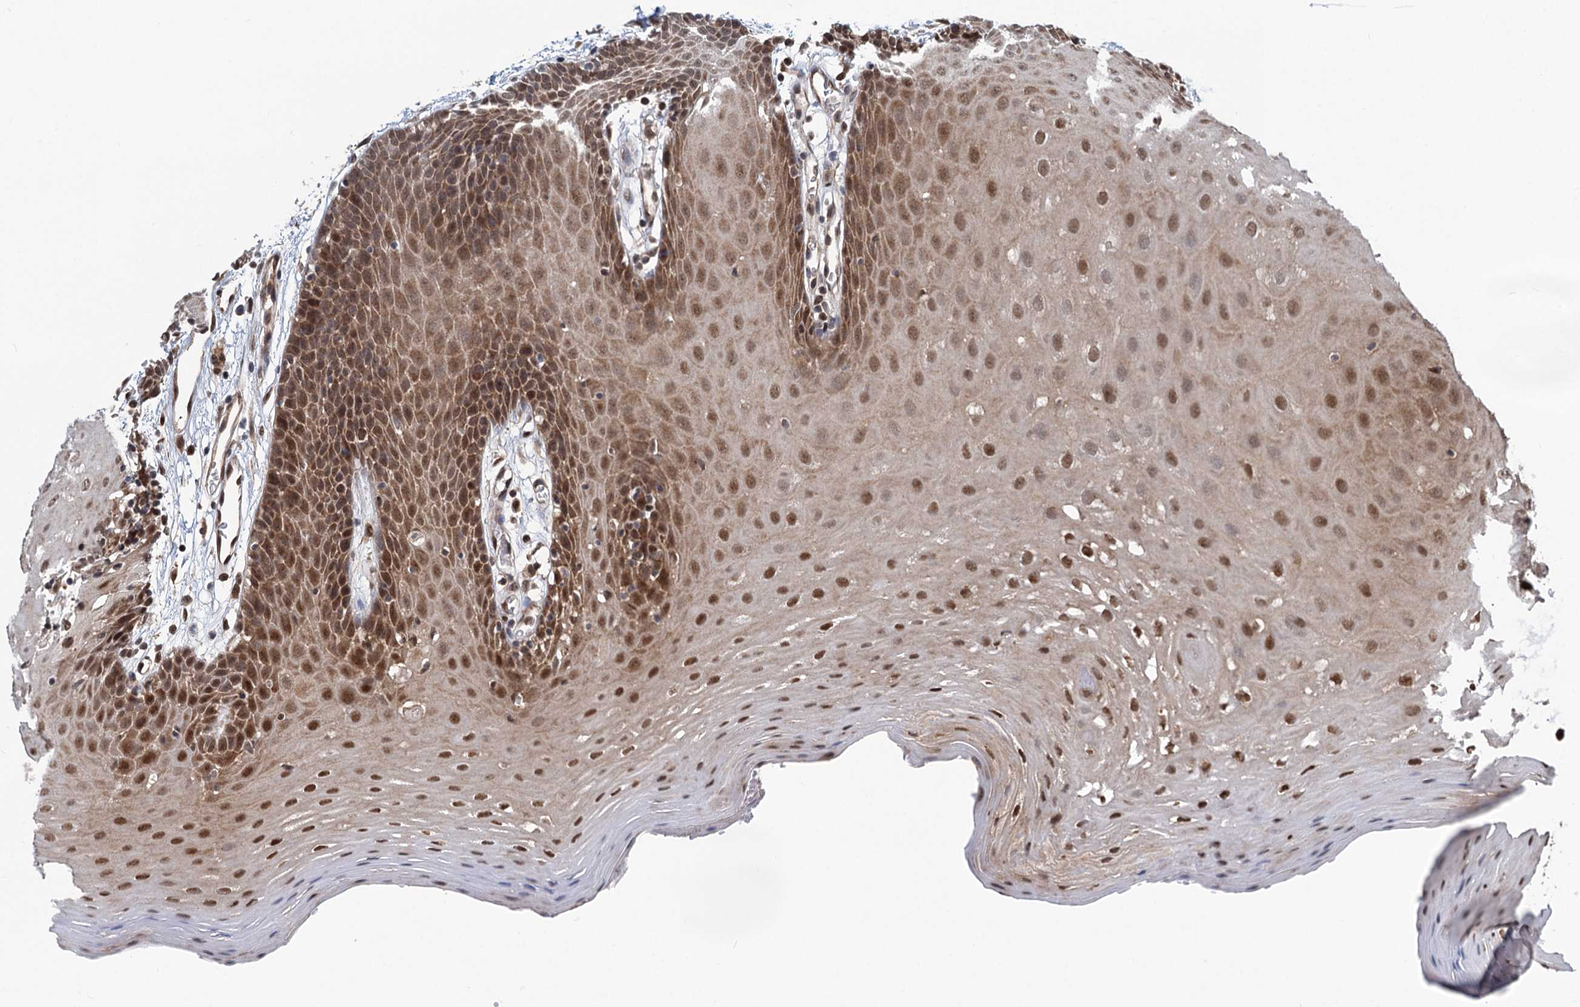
{"staining": {"intensity": "moderate", "quantity": ">75%", "location": "nuclear"}, "tissue": "oral mucosa", "cell_type": "Squamous epithelial cells", "image_type": "normal", "snomed": [{"axis": "morphology", "description": "Normal tissue, NOS"}, {"axis": "topography", "description": "Skeletal muscle"}, {"axis": "topography", "description": "Oral tissue"}, {"axis": "topography", "description": "Salivary gland"}, {"axis": "topography", "description": "Peripheral nerve tissue"}], "caption": "High-magnification brightfield microscopy of normal oral mucosa stained with DAB (3,3'-diaminobenzidine) (brown) and counterstained with hematoxylin (blue). squamous epithelial cells exhibit moderate nuclear expression is identified in approximately>75% of cells.", "gene": "GPBP1", "patient": {"sex": "male", "age": 54}}